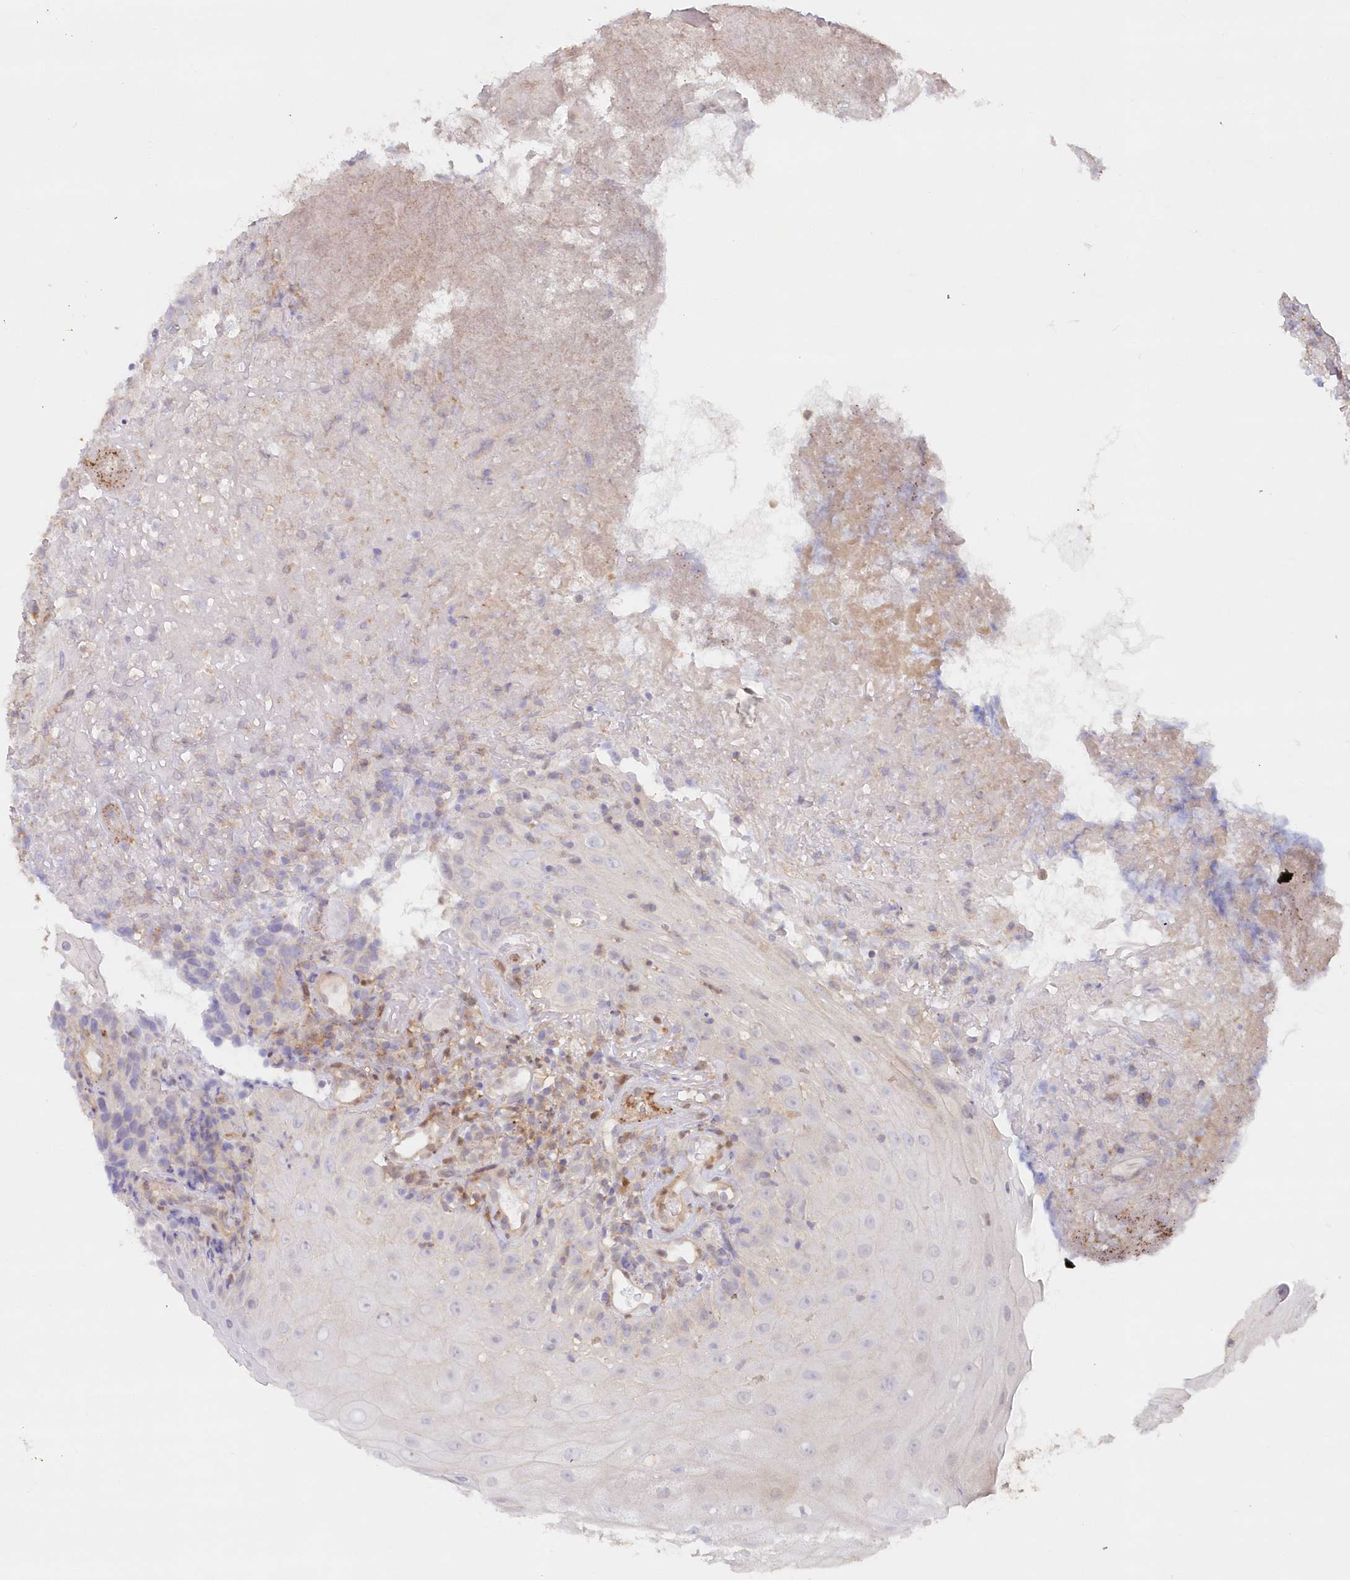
{"staining": {"intensity": "negative", "quantity": "none", "location": "none"}, "tissue": "oral mucosa", "cell_type": "Squamous epithelial cells", "image_type": "normal", "snomed": [{"axis": "morphology", "description": "Normal tissue, NOS"}, {"axis": "topography", "description": "Oral tissue"}], "caption": "Immunohistochemistry of benign human oral mucosa demonstrates no staining in squamous epithelial cells.", "gene": "GBE1", "patient": {"sex": "male", "age": 60}}